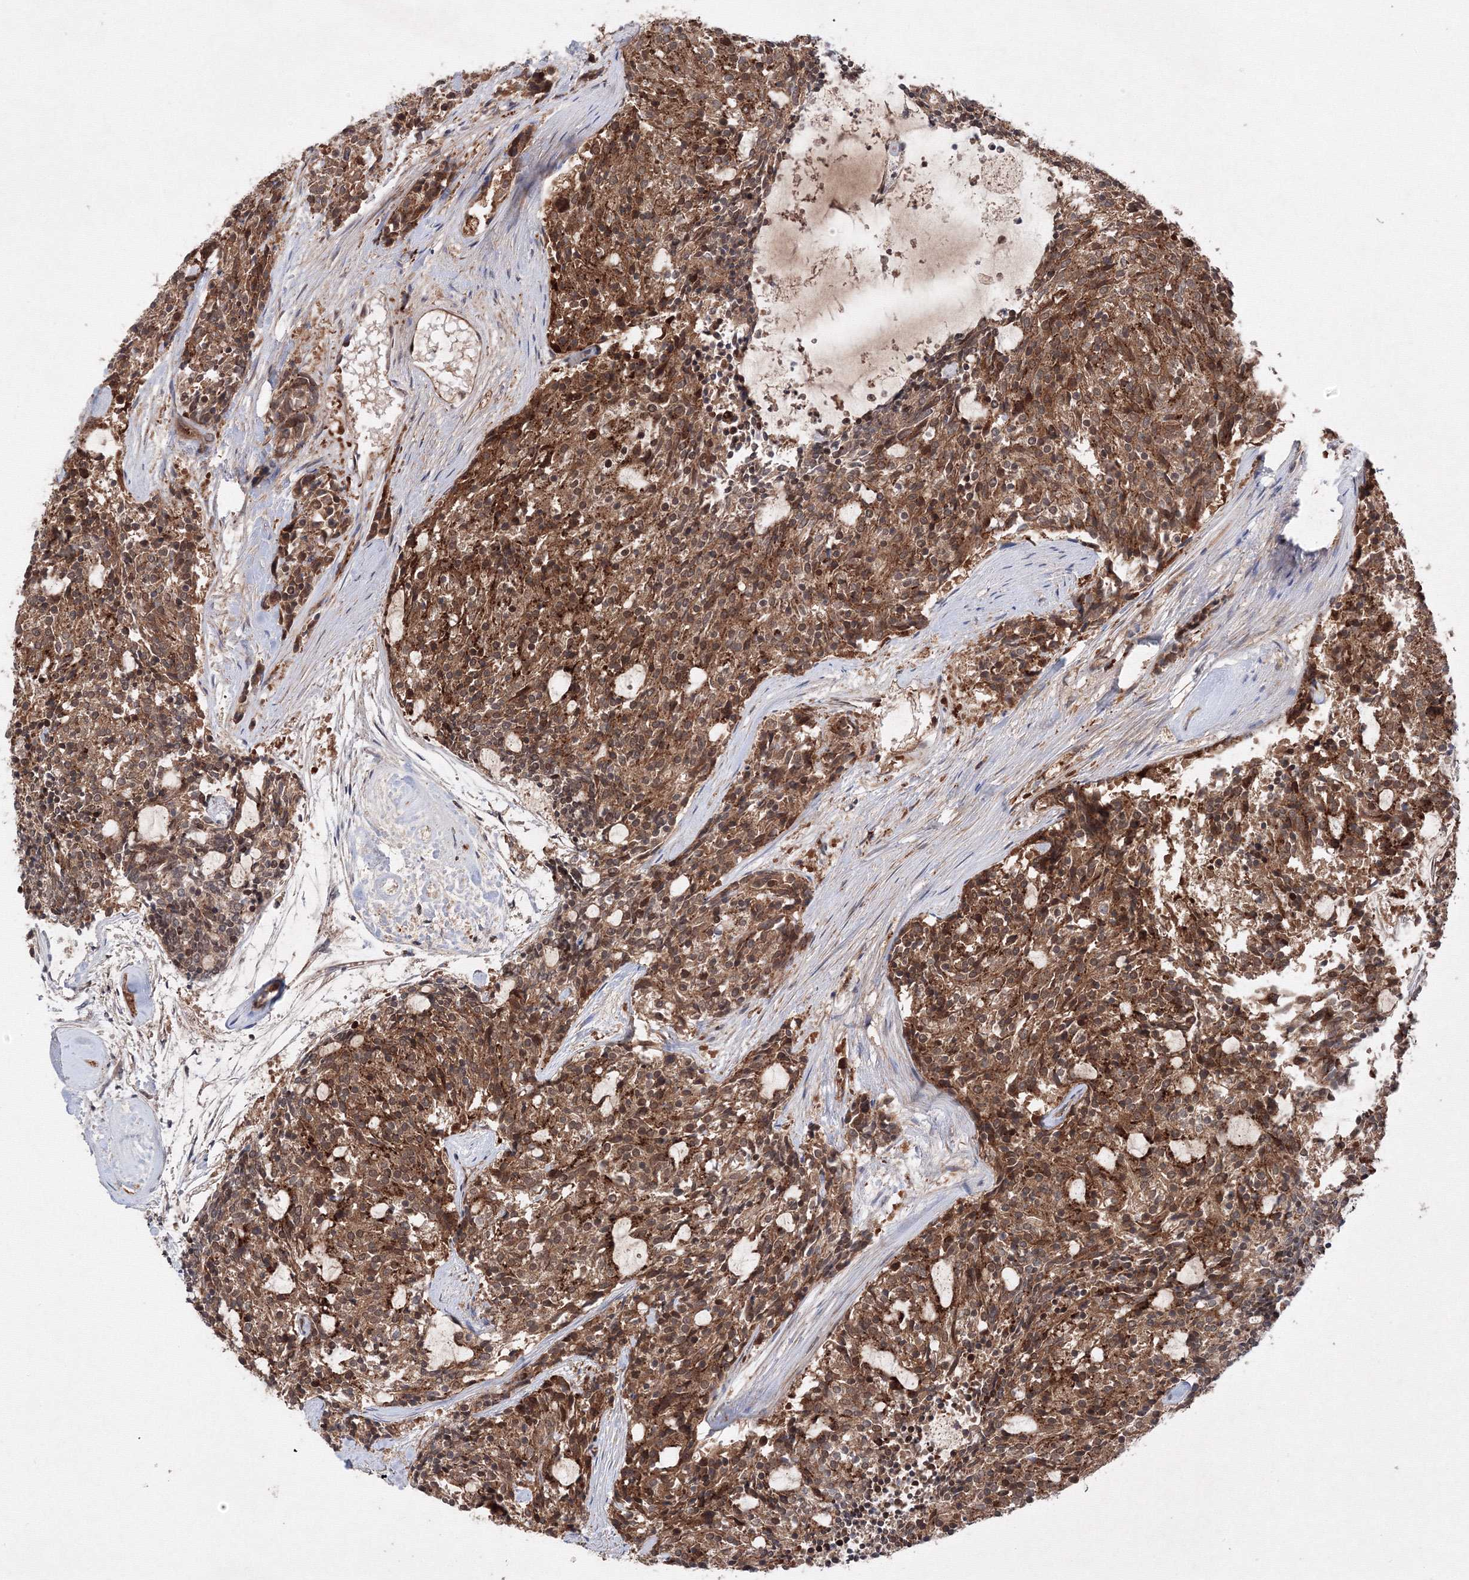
{"staining": {"intensity": "moderate", "quantity": ">75%", "location": "cytoplasmic/membranous"}, "tissue": "carcinoid", "cell_type": "Tumor cells", "image_type": "cancer", "snomed": [{"axis": "morphology", "description": "Carcinoid, malignant, NOS"}, {"axis": "topography", "description": "Pancreas"}], "caption": "Carcinoid was stained to show a protein in brown. There is medium levels of moderate cytoplasmic/membranous positivity in about >75% of tumor cells.", "gene": "DCTD", "patient": {"sex": "female", "age": 54}}